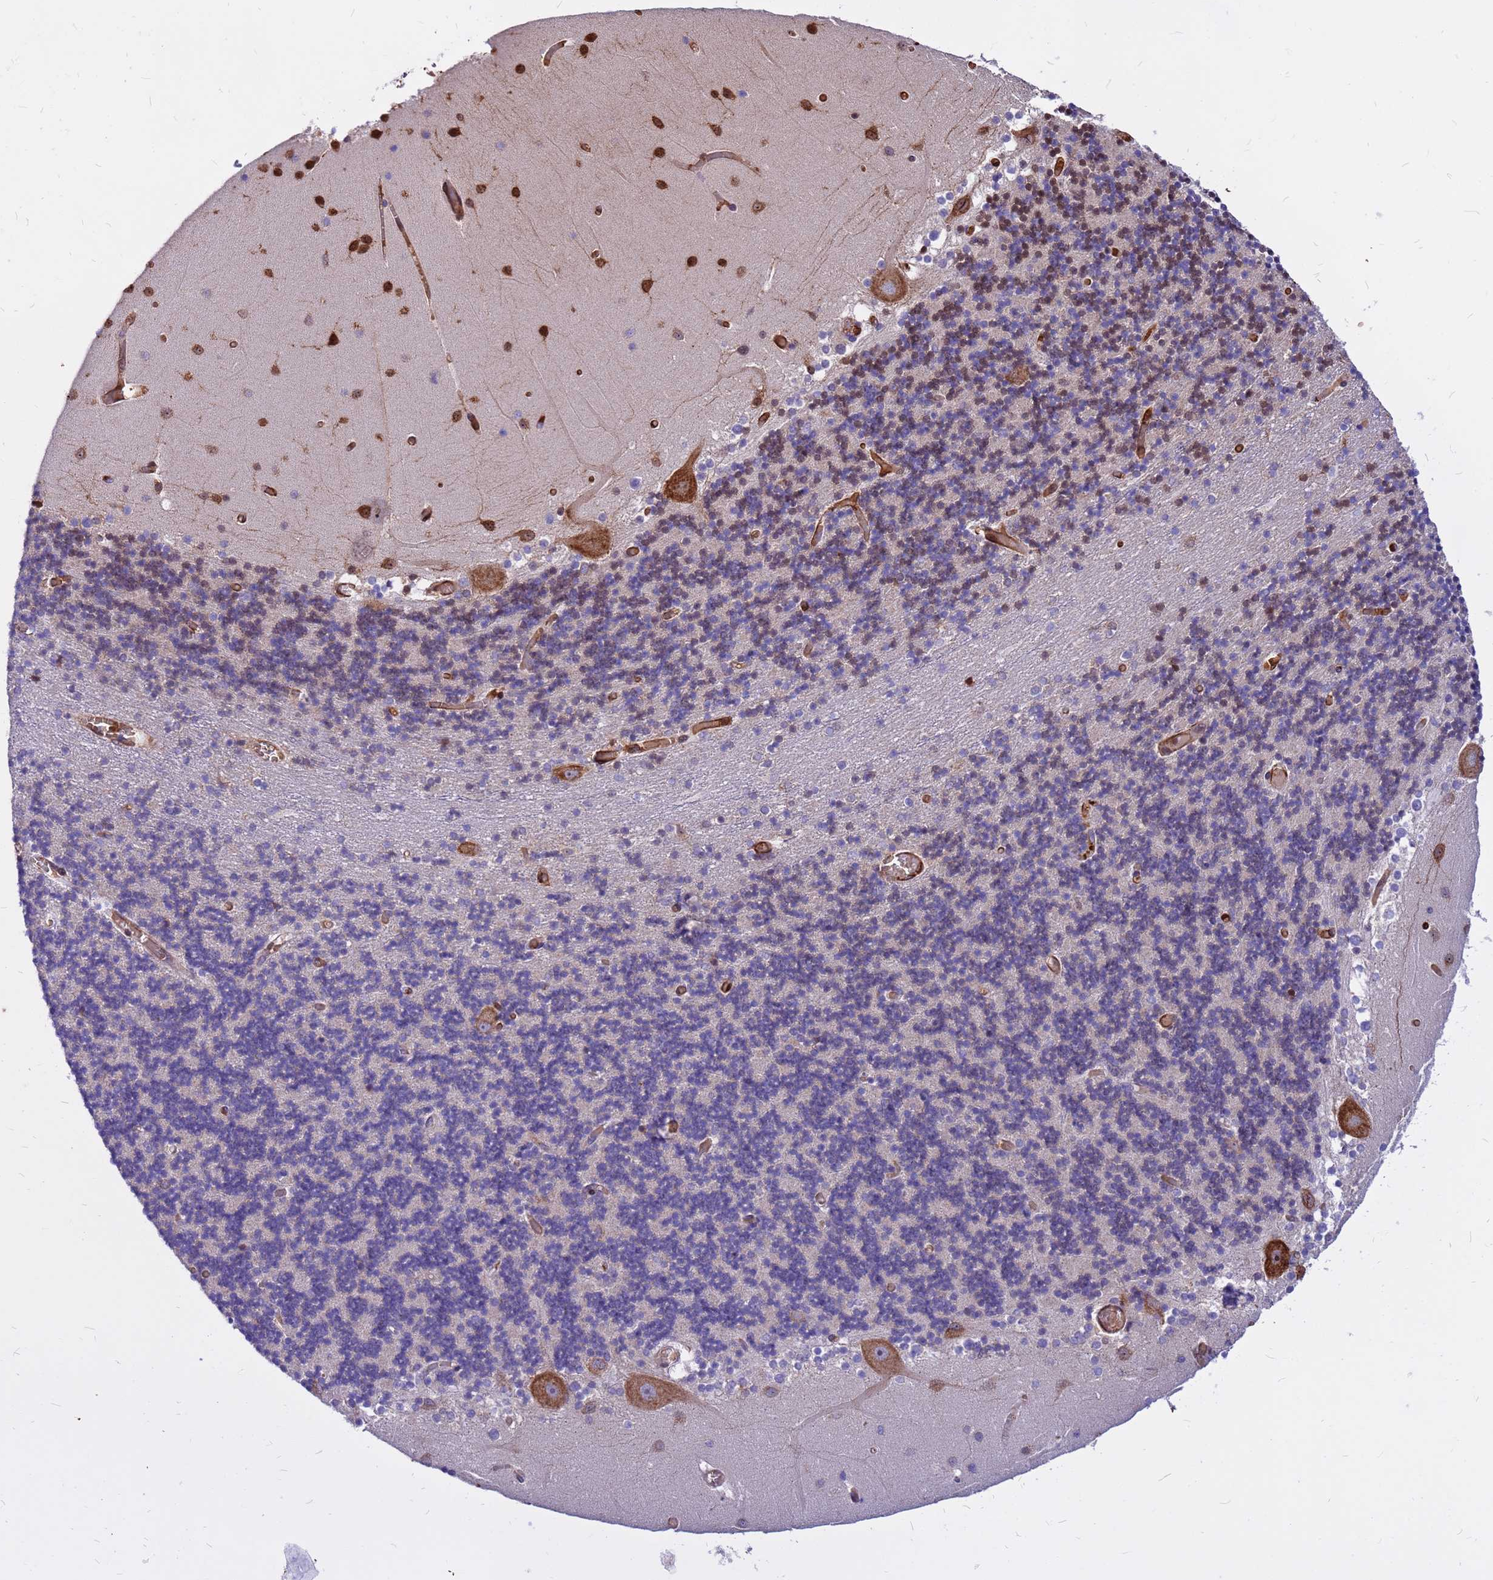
{"staining": {"intensity": "weak", "quantity": "<25%", "location": "nuclear"}, "tissue": "cerebellum", "cell_type": "Cells in granular layer", "image_type": "normal", "snomed": [{"axis": "morphology", "description": "Normal tissue, NOS"}, {"axis": "topography", "description": "Cerebellum"}], "caption": "The immunohistochemistry histopathology image has no significant positivity in cells in granular layer of cerebellum. Brightfield microscopy of IHC stained with DAB (brown) and hematoxylin (blue), captured at high magnification.", "gene": "ZNF669", "patient": {"sex": "female", "age": 28}}